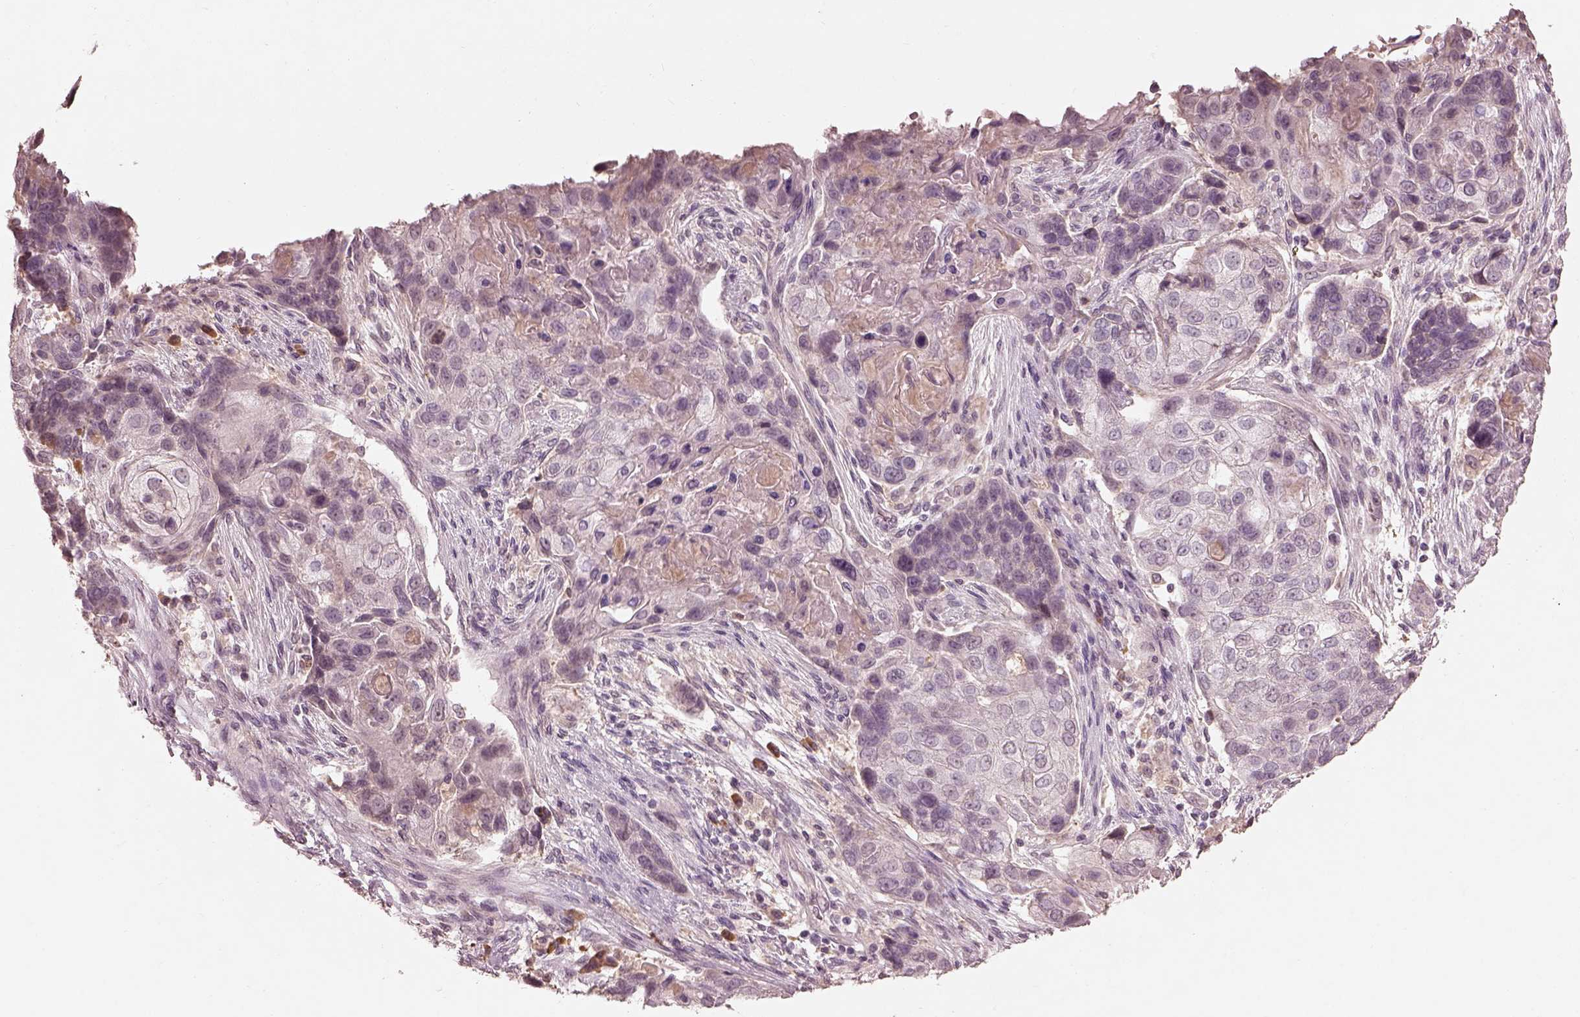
{"staining": {"intensity": "negative", "quantity": "none", "location": "none"}, "tissue": "lung cancer", "cell_type": "Tumor cells", "image_type": "cancer", "snomed": [{"axis": "morphology", "description": "Squamous cell carcinoma, NOS"}, {"axis": "topography", "description": "Lung"}], "caption": "Protein analysis of lung squamous cell carcinoma displays no significant positivity in tumor cells.", "gene": "CALR3", "patient": {"sex": "male", "age": 69}}